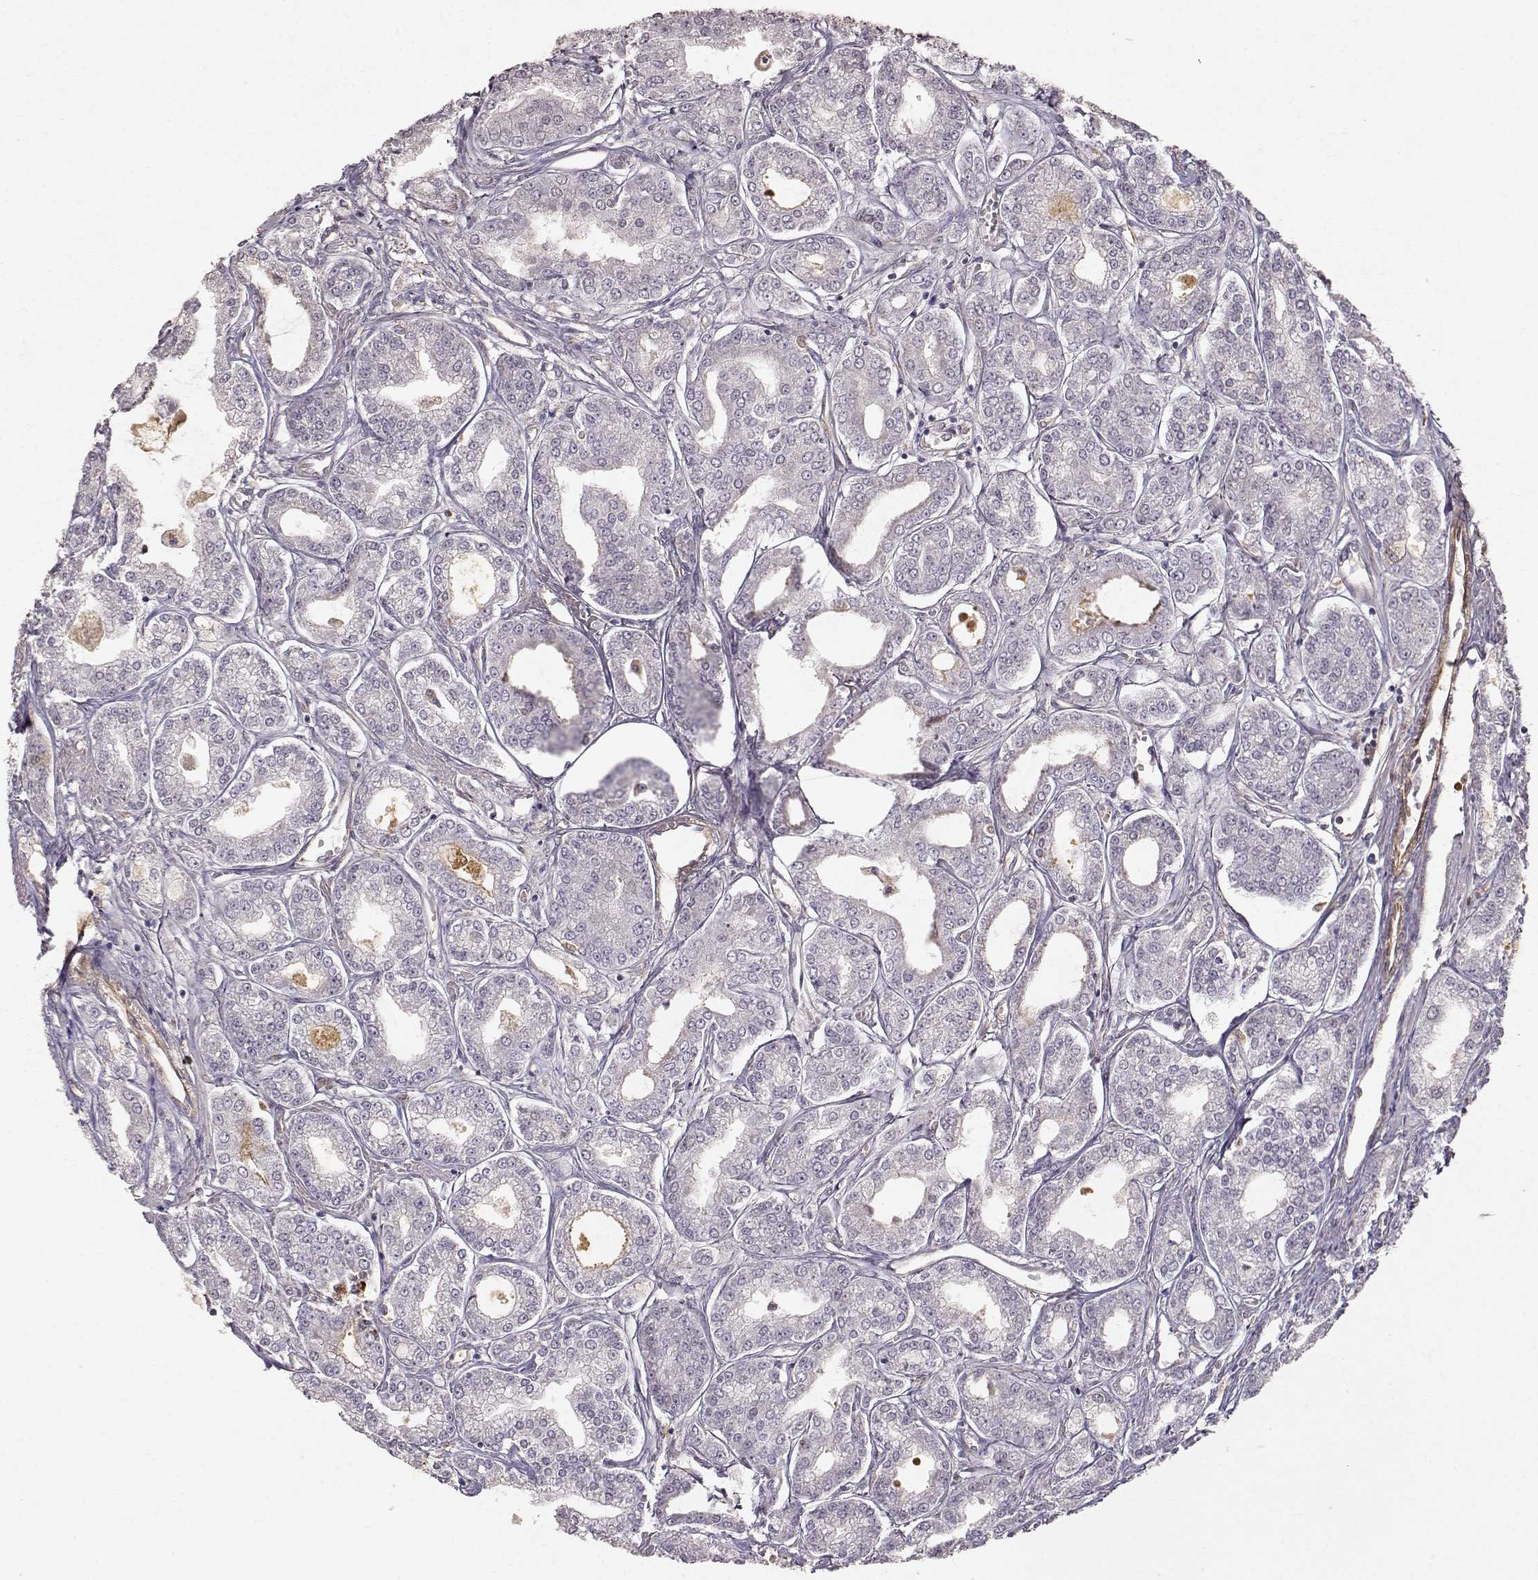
{"staining": {"intensity": "negative", "quantity": "none", "location": "none"}, "tissue": "prostate cancer", "cell_type": "Tumor cells", "image_type": "cancer", "snomed": [{"axis": "morphology", "description": "Adenocarcinoma, NOS"}, {"axis": "topography", "description": "Prostate"}], "caption": "High power microscopy histopathology image of an immunohistochemistry photomicrograph of adenocarcinoma (prostate), revealing no significant staining in tumor cells.", "gene": "ARHGEF2", "patient": {"sex": "male", "age": 71}}